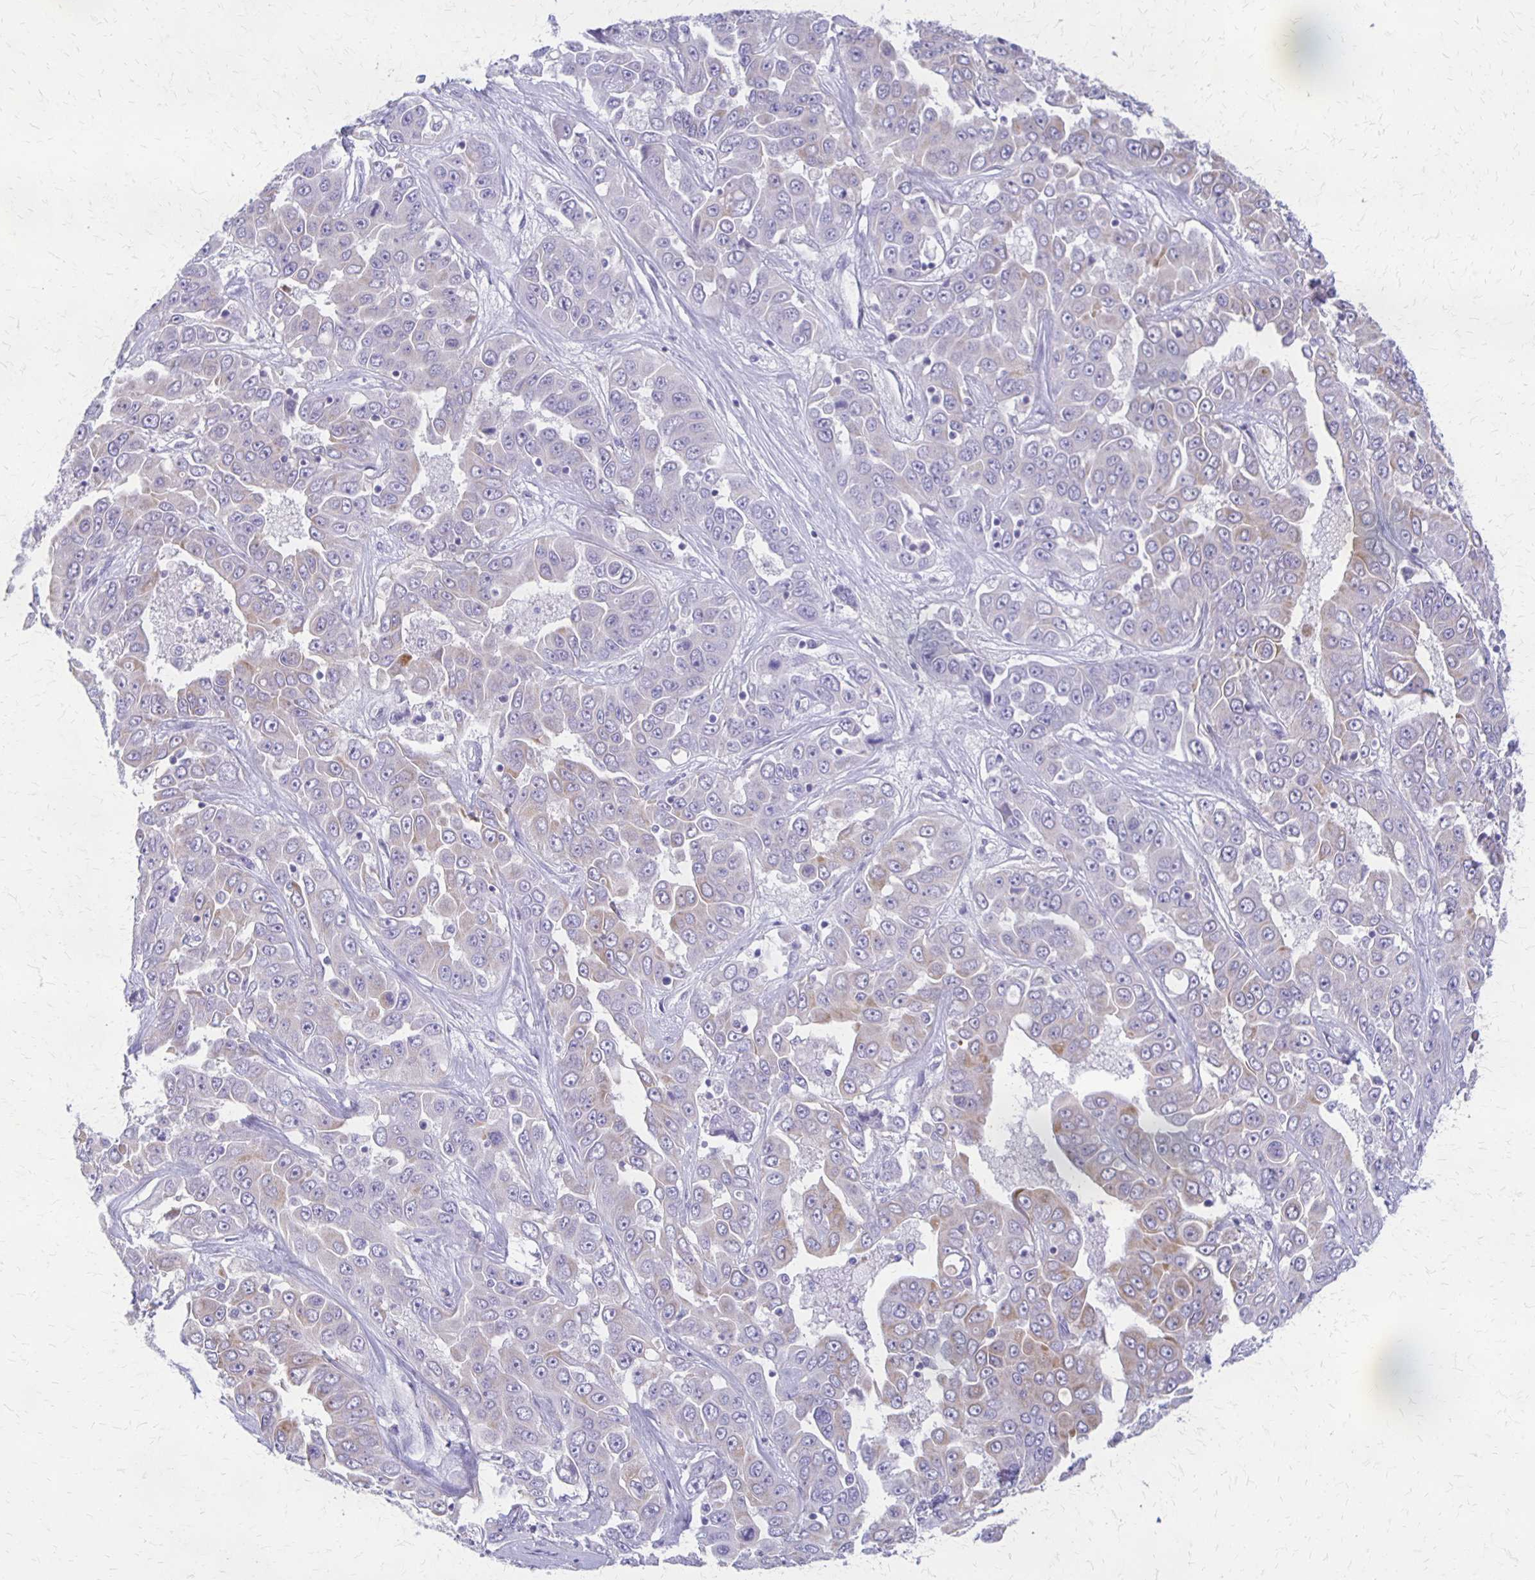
{"staining": {"intensity": "weak", "quantity": "<25%", "location": "cytoplasmic/membranous"}, "tissue": "liver cancer", "cell_type": "Tumor cells", "image_type": "cancer", "snomed": [{"axis": "morphology", "description": "Cholangiocarcinoma"}, {"axis": "topography", "description": "Liver"}], "caption": "The photomicrograph displays no significant positivity in tumor cells of liver cancer (cholangiocarcinoma). Brightfield microscopy of immunohistochemistry (IHC) stained with DAB (3,3'-diaminobenzidine) (brown) and hematoxylin (blue), captured at high magnification.", "gene": "RHOC", "patient": {"sex": "female", "age": 52}}